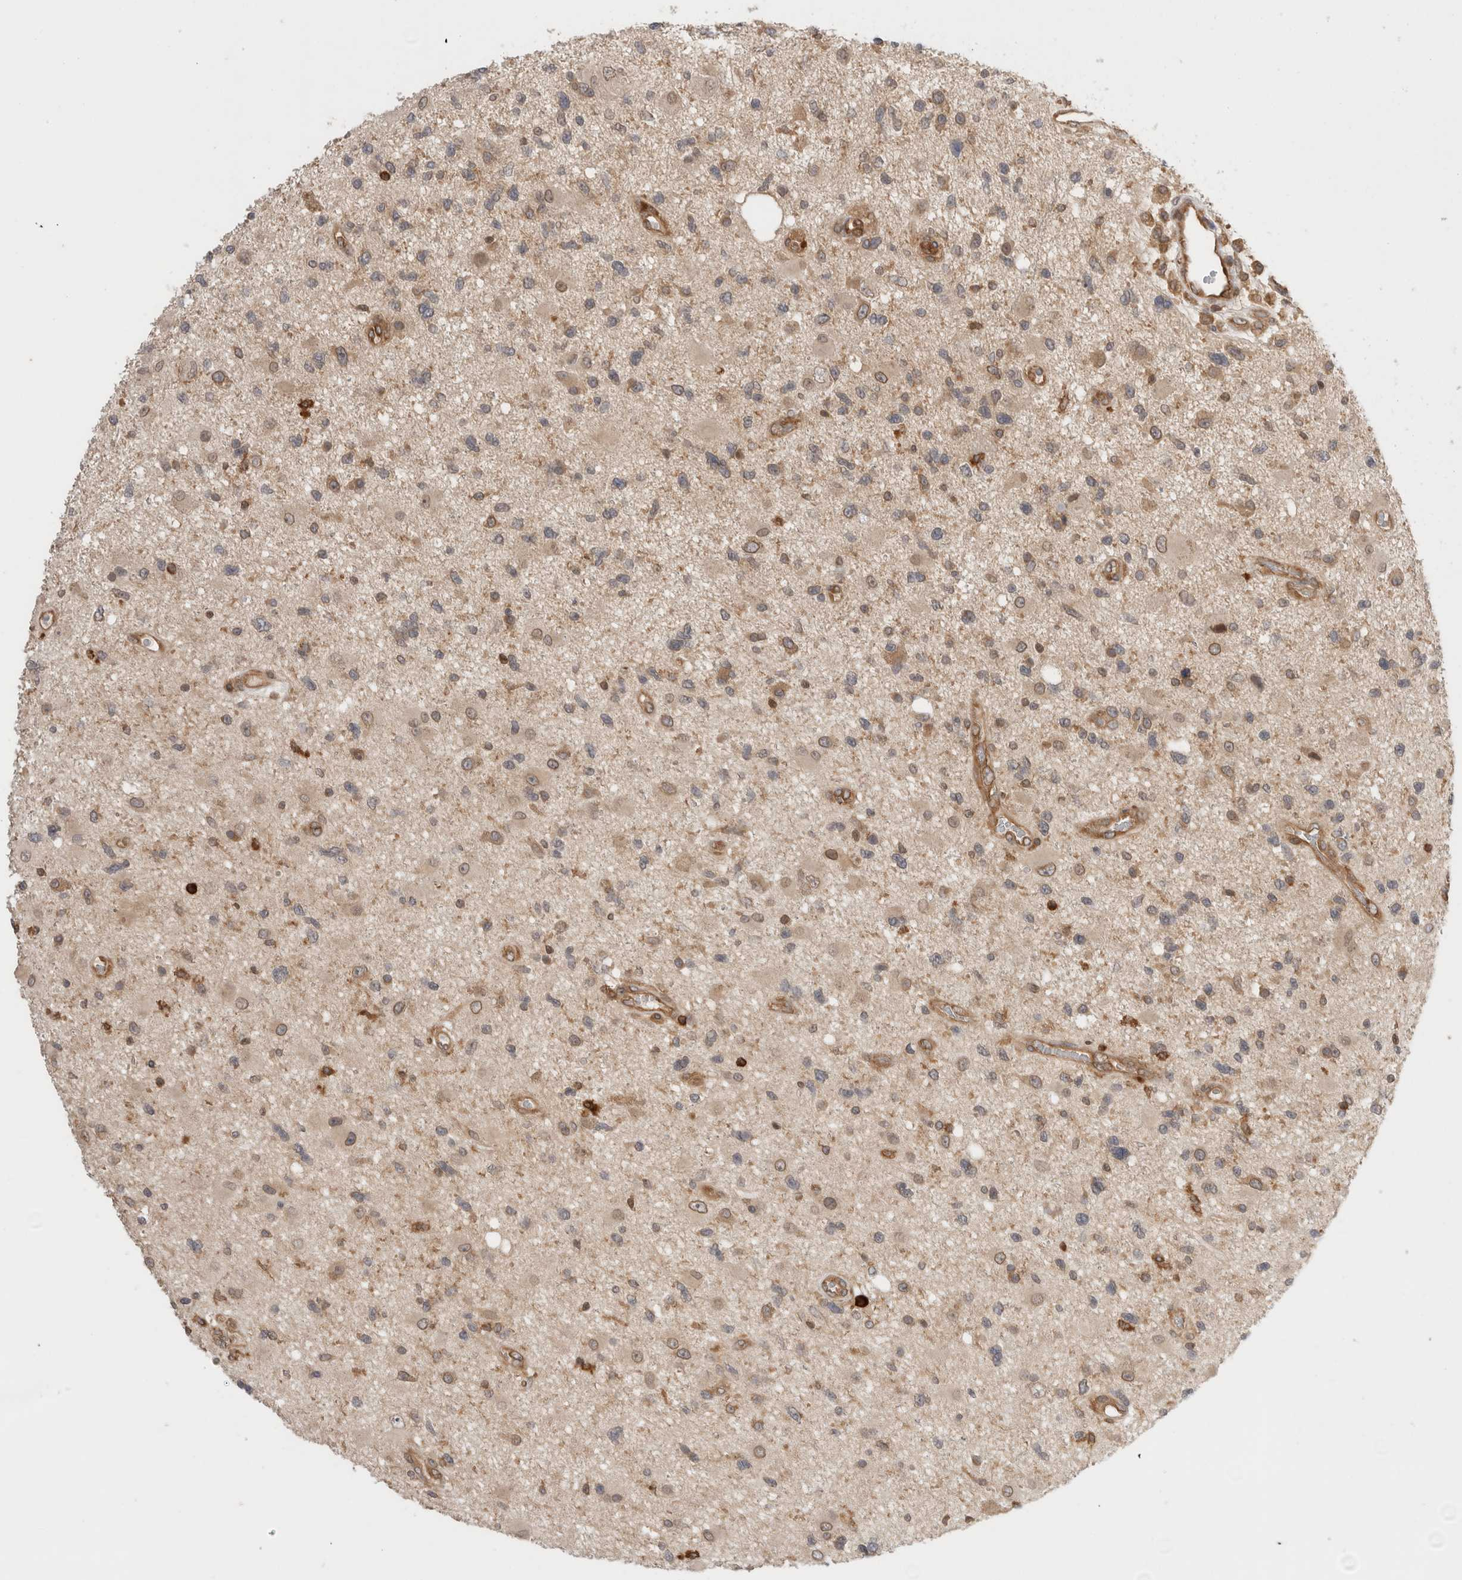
{"staining": {"intensity": "moderate", "quantity": "<25%", "location": "cytoplasmic/membranous,nuclear"}, "tissue": "glioma", "cell_type": "Tumor cells", "image_type": "cancer", "snomed": [{"axis": "morphology", "description": "Glioma, malignant, High grade"}, {"axis": "topography", "description": "Brain"}], "caption": "Immunohistochemistry (DAB (3,3'-diaminobenzidine)) staining of human glioma reveals moderate cytoplasmic/membranous and nuclear protein expression in about <25% of tumor cells. (DAB = brown stain, brightfield microscopy at high magnification).", "gene": "NFKB1", "patient": {"sex": "male", "age": 33}}